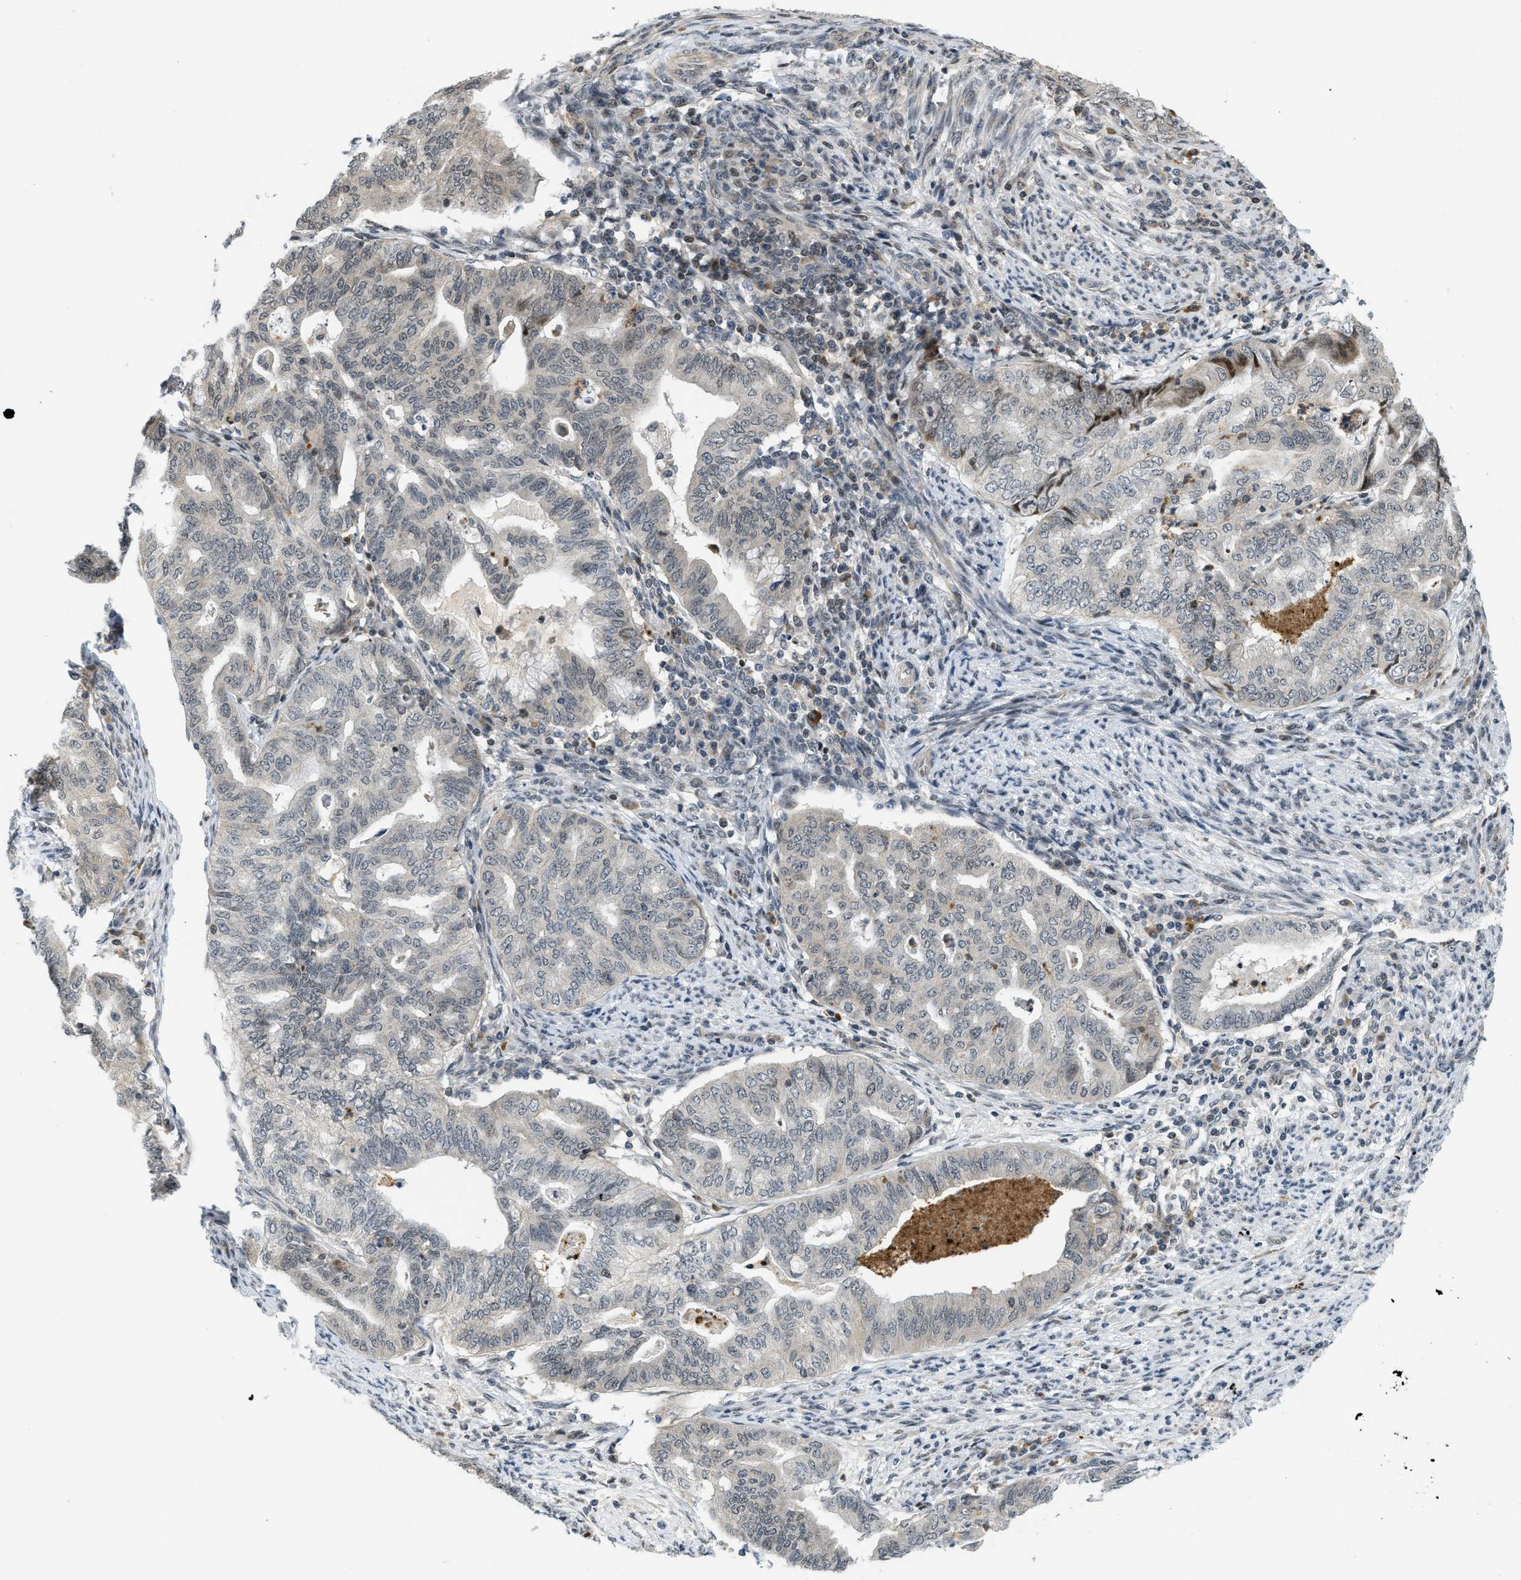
{"staining": {"intensity": "weak", "quantity": "<25%", "location": "nuclear"}, "tissue": "endometrial cancer", "cell_type": "Tumor cells", "image_type": "cancer", "snomed": [{"axis": "morphology", "description": "Adenocarcinoma, NOS"}, {"axis": "topography", "description": "Endometrium"}], "caption": "Immunohistochemical staining of endometrial cancer (adenocarcinoma) reveals no significant staining in tumor cells.", "gene": "KMT2A", "patient": {"sex": "female", "age": 79}}